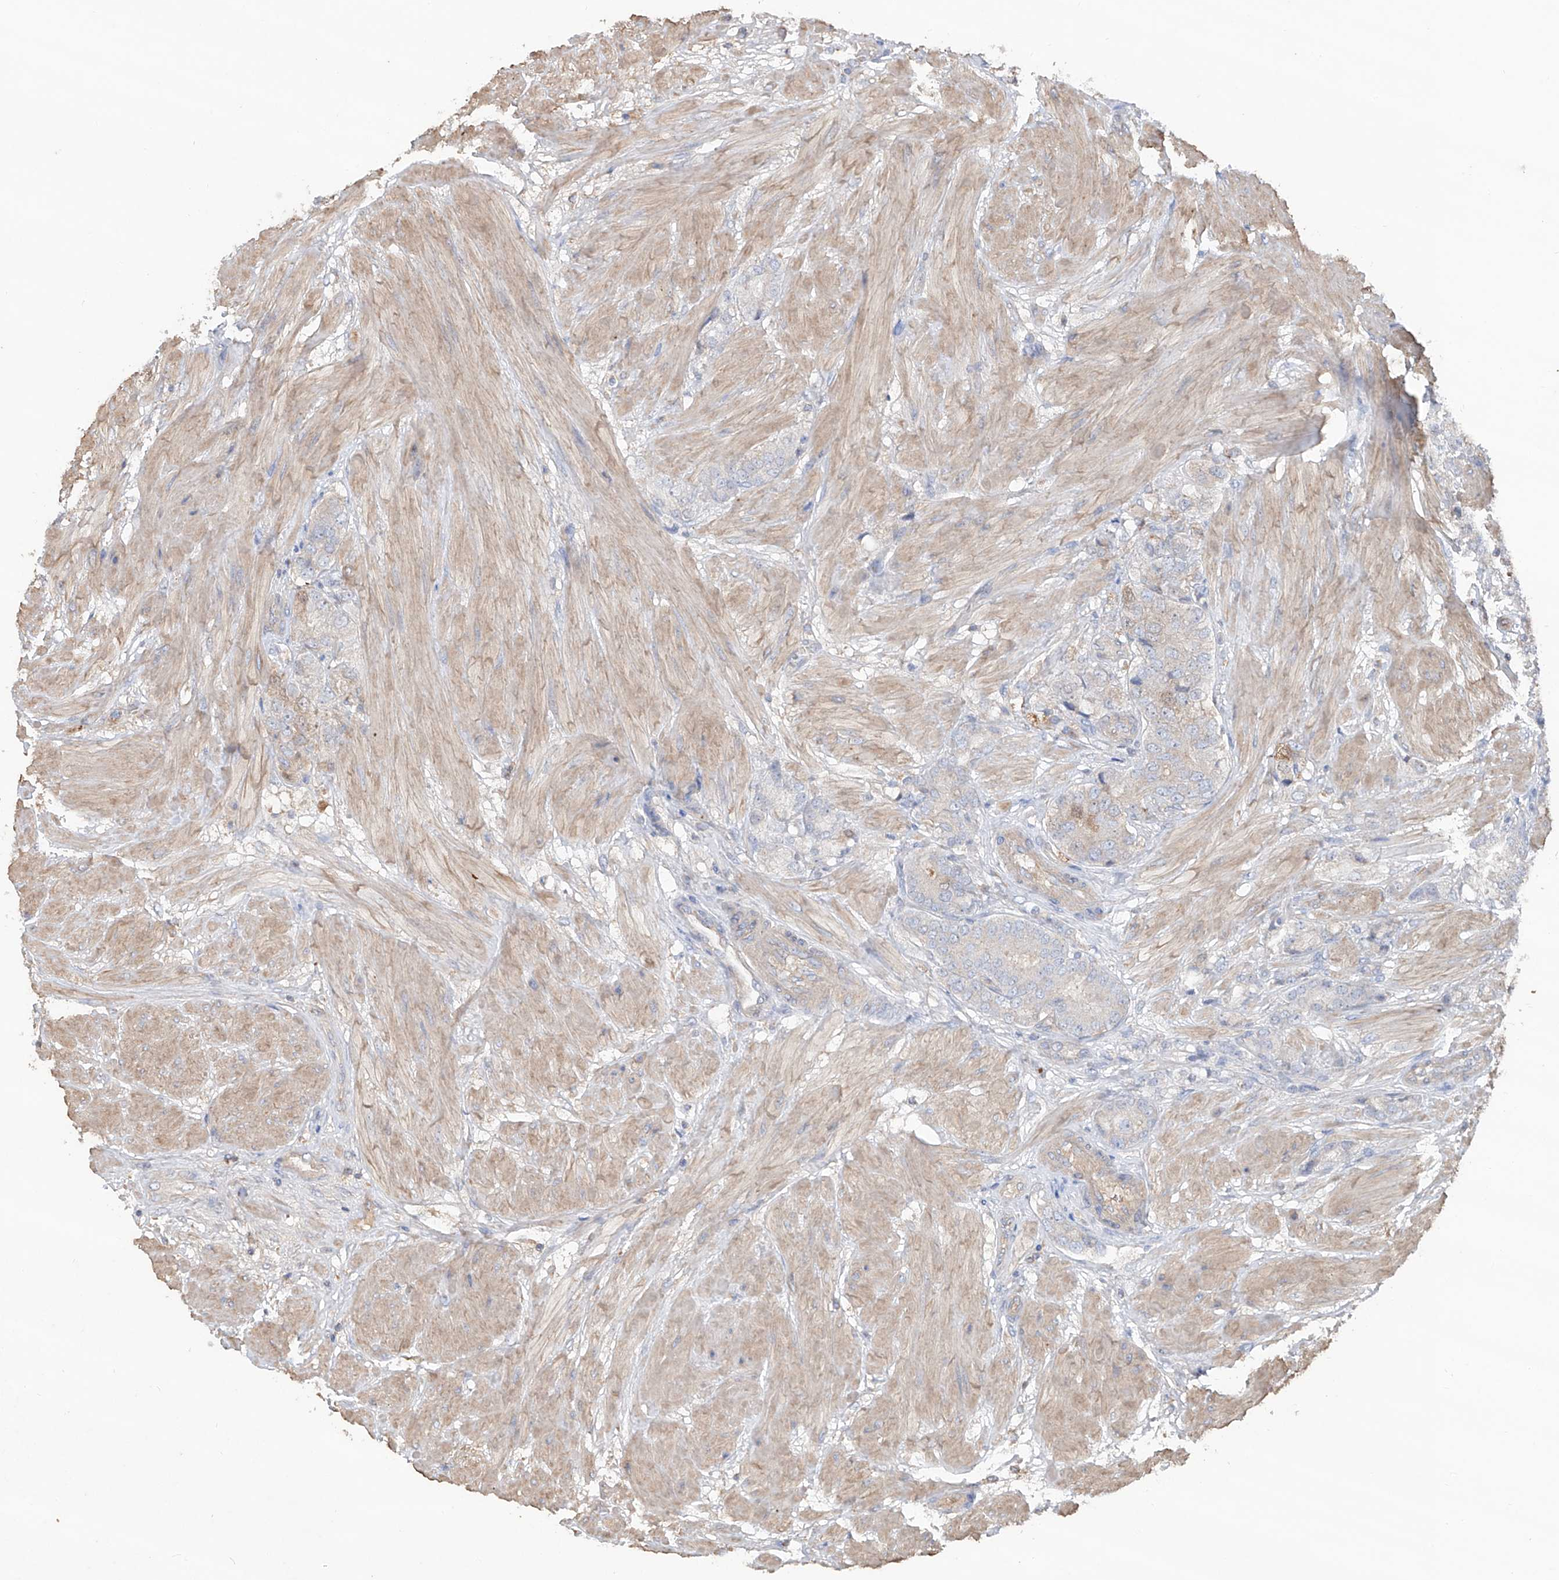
{"staining": {"intensity": "negative", "quantity": "none", "location": "none"}, "tissue": "prostate cancer", "cell_type": "Tumor cells", "image_type": "cancer", "snomed": [{"axis": "morphology", "description": "Adenocarcinoma, High grade"}, {"axis": "topography", "description": "Prostate"}], "caption": "Immunohistochemistry (IHC) of adenocarcinoma (high-grade) (prostate) displays no expression in tumor cells. (DAB (3,3'-diaminobenzidine) IHC visualized using brightfield microscopy, high magnification).", "gene": "EDN1", "patient": {"sex": "male", "age": 50}}